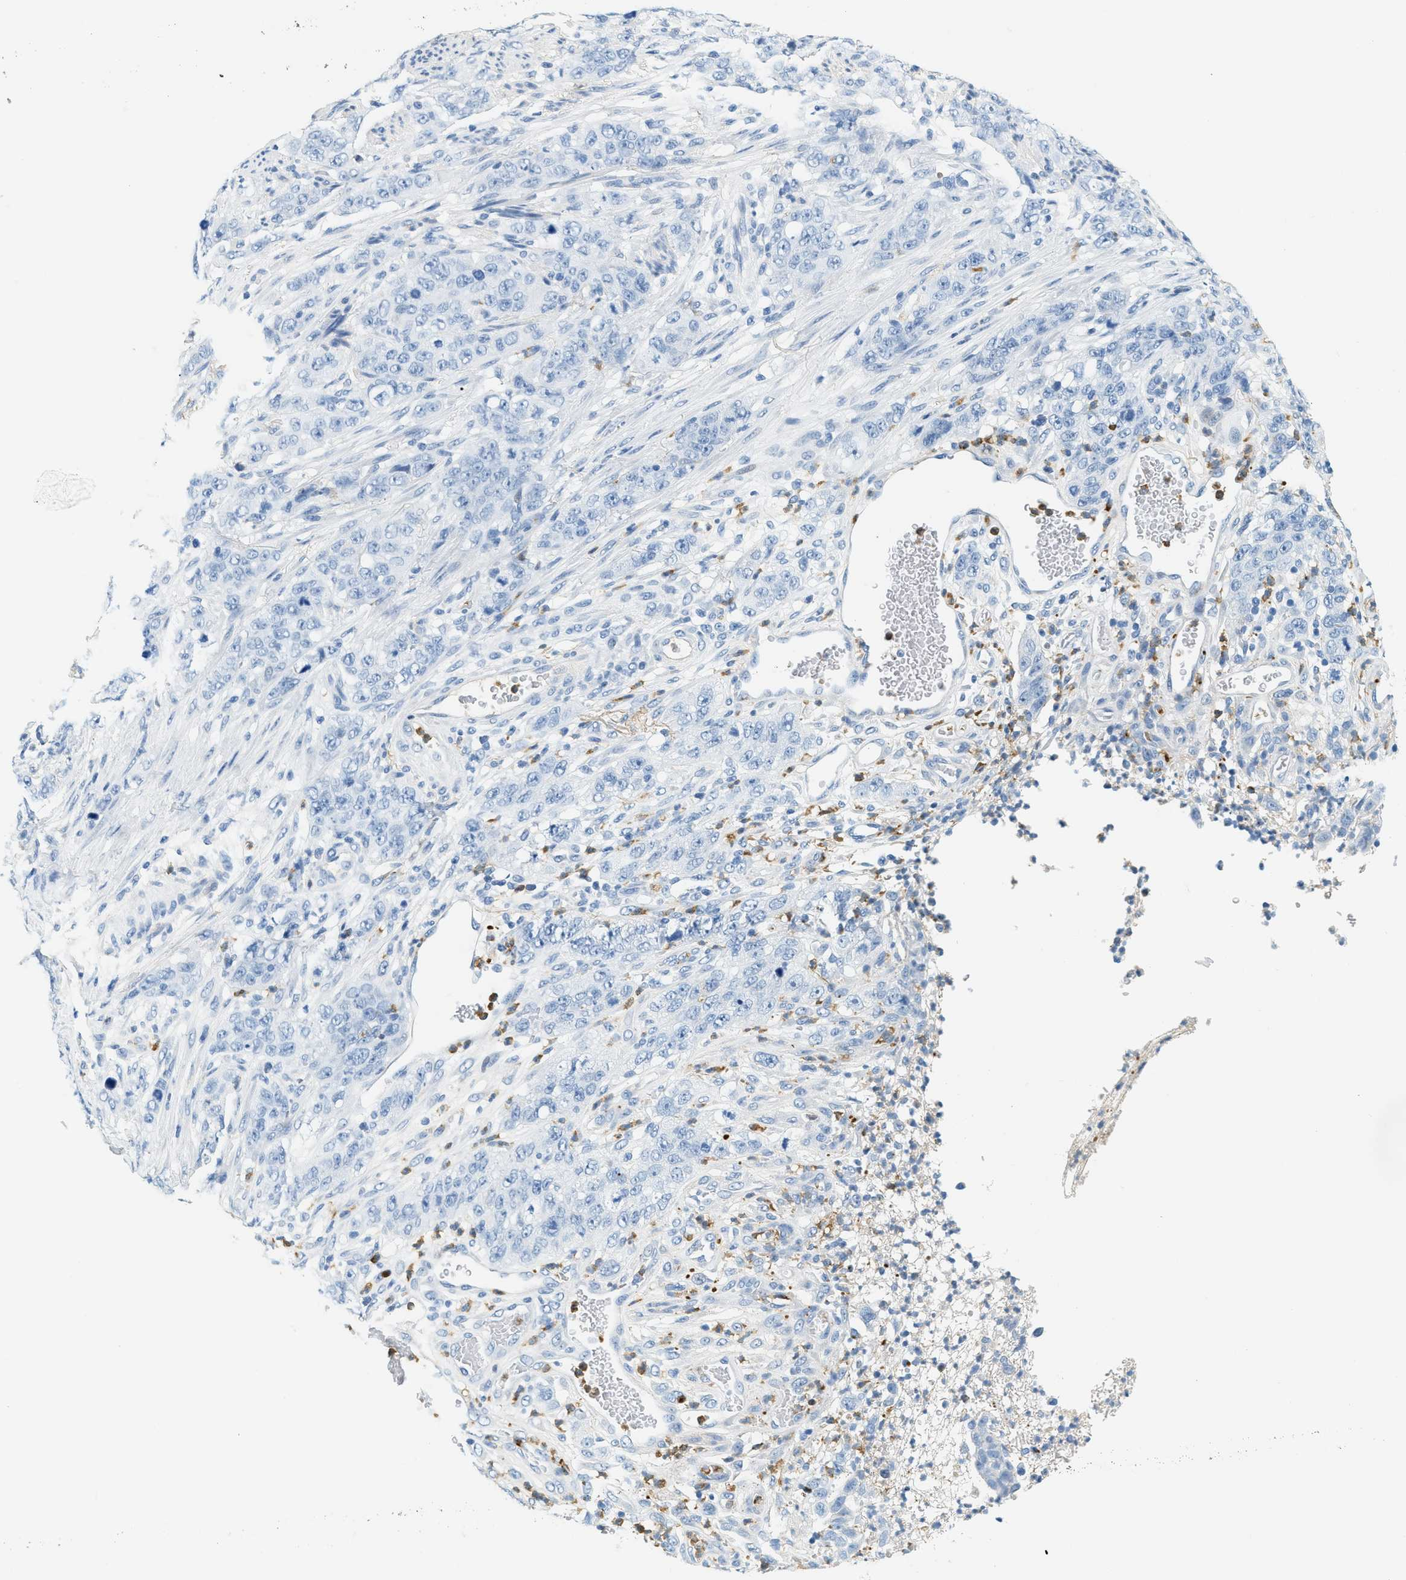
{"staining": {"intensity": "negative", "quantity": "none", "location": "none"}, "tissue": "stomach cancer", "cell_type": "Tumor cells", "image_type": "cancer", "snomed": [{"axis": "morphology", "description": "Adenocarcinoma, NOS"}, {"axis": "topography", "description": "Stomach"}], "caption": "This is an IHC micrograph of adenocarcinoma (stomach). There is no expression in tumor cells.", "gene": "LCN2", "patient": {"sex": "male", "age": 48}}